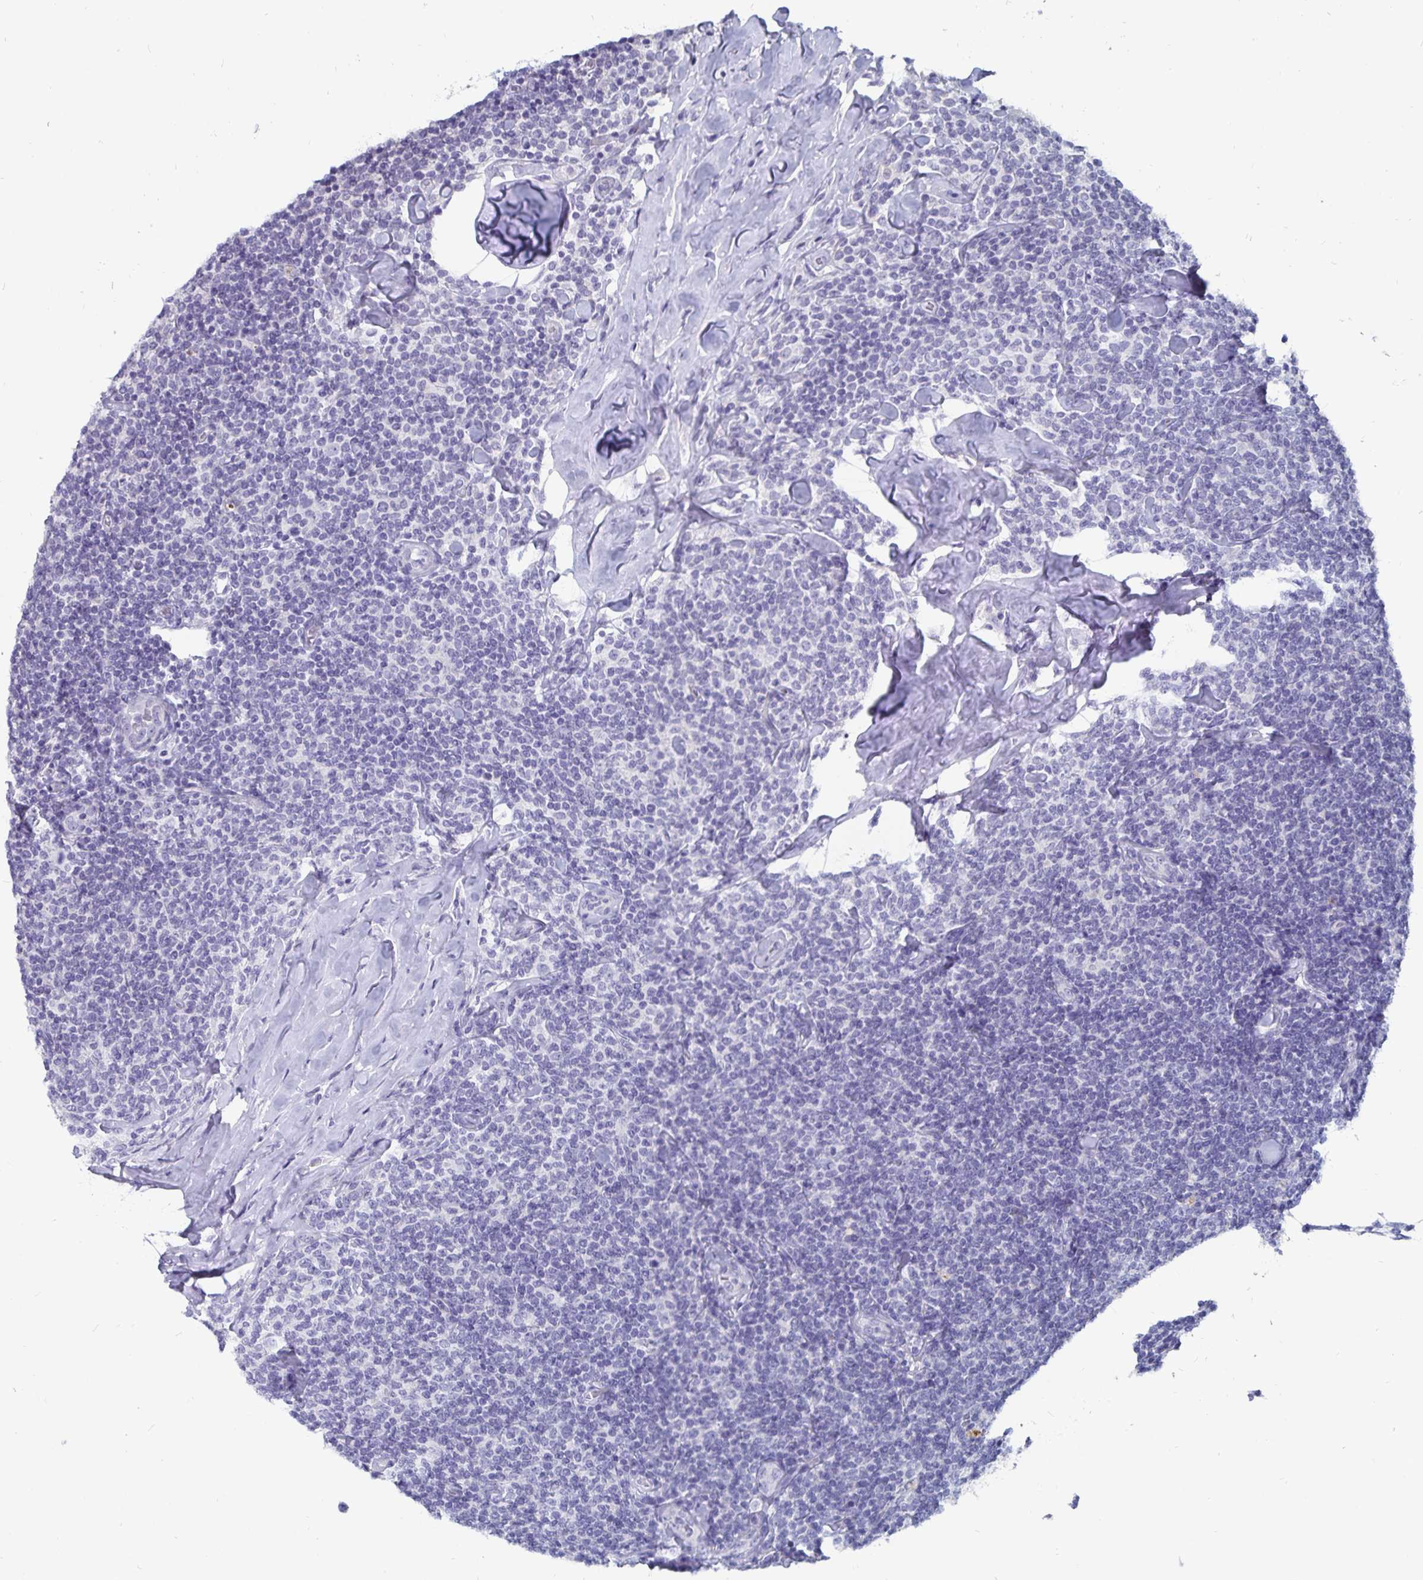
{"staining": {"intensity": "negative", "quantity": "none", "location": "none"}, "tissue": "lymphoma", "cell_type": "Tumor cells", "image_type": "cancer", "snomed": [{"axis": "morphology", "description": "Malignant lymphoma, non-Hodgkin's type, Low grade"}, {"axis": "topography", "description": "Lymph node"}], "caption": "The immunohistochemistry histopathology image has no significant staining in tumor cells of low-grade malignant lymphoma, non-Hodgkin's type tissue. Nuclei are stained in blue.", "gene": "CFAP69", "patient": {"sex": "female", "age": 56}}